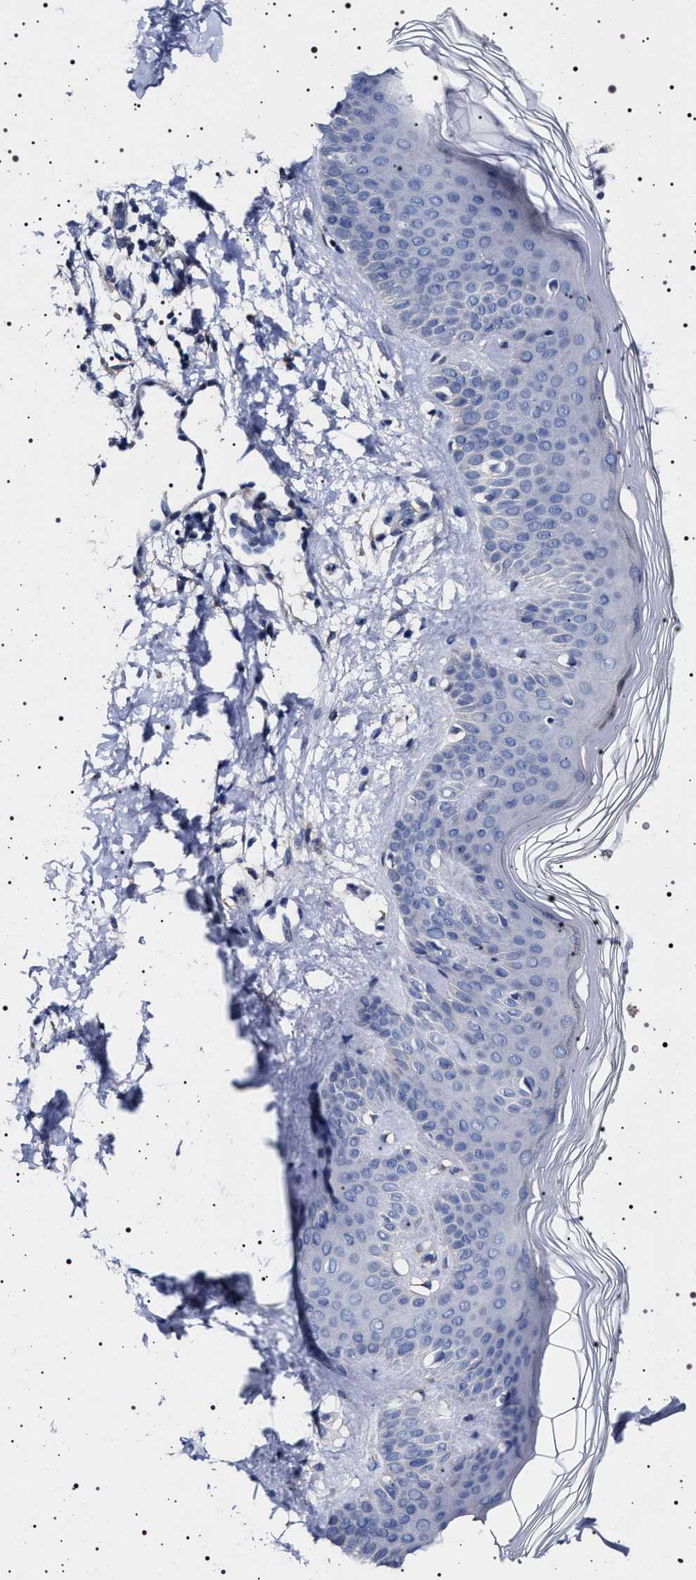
{"staining": {"intensity": "negative", "quantity": "none", "location": "none"}, "tissue": "skin", "cell_type": "Fibroblasts", "image_type": "normal", "snomed": [{"axis": "morphology", "description": "Normal tissue, NOS"}, {"axis": "morphology", "description": "Malignant melanoma, Metastatic site"}, {"axis": "topography", "description": "Skin"}], "caption": "A high-resolution image shows immunohistochemistry (IHC) staining of unremarkable skin, which exhibits no significant expression in fibroblasts.", "gene": "NAALADL2", "patient": {"sex": "male", "age": 41}}